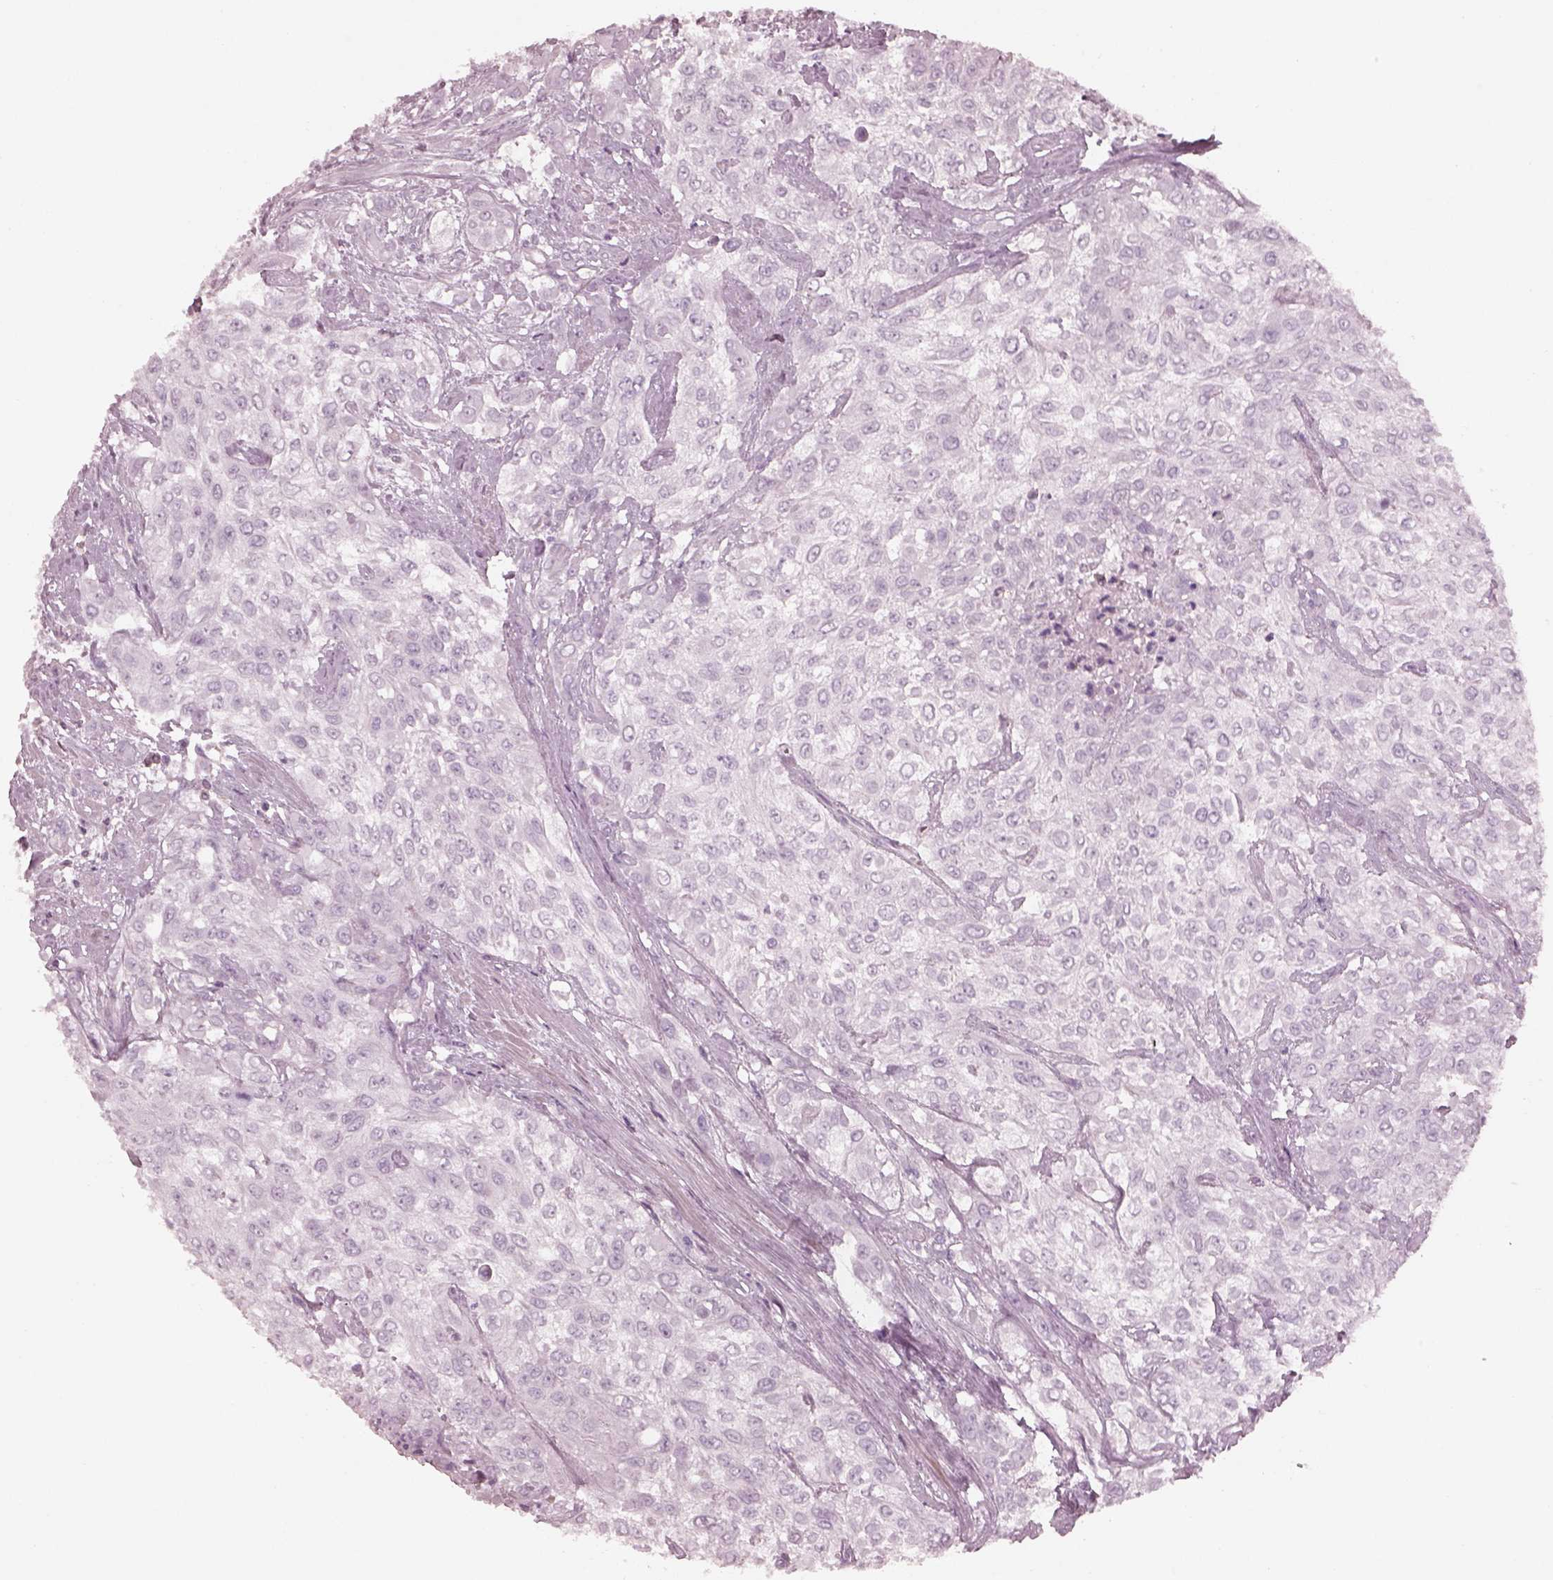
{"staining": {"intensity": "negative", "quantity": "none", "location": "none"}, "tissue": "urothelial cancer", "cell_type": "Tumor cells", "image_type": "cancer", "snomed": [{"axis": "morphology", "description": "Urothelial carcinoma, High grade"}, {"axis": "topography", "description": "Urinary bladder"}], "caption": "Immunohistochemistry (IHC) micrograph of human high-grade urothelial carcinoma stained for a protein (brown), which reveals no staining in tumor cells.", "gene": "RSPH9", "patient": {"sex": "male", "age": 57}}